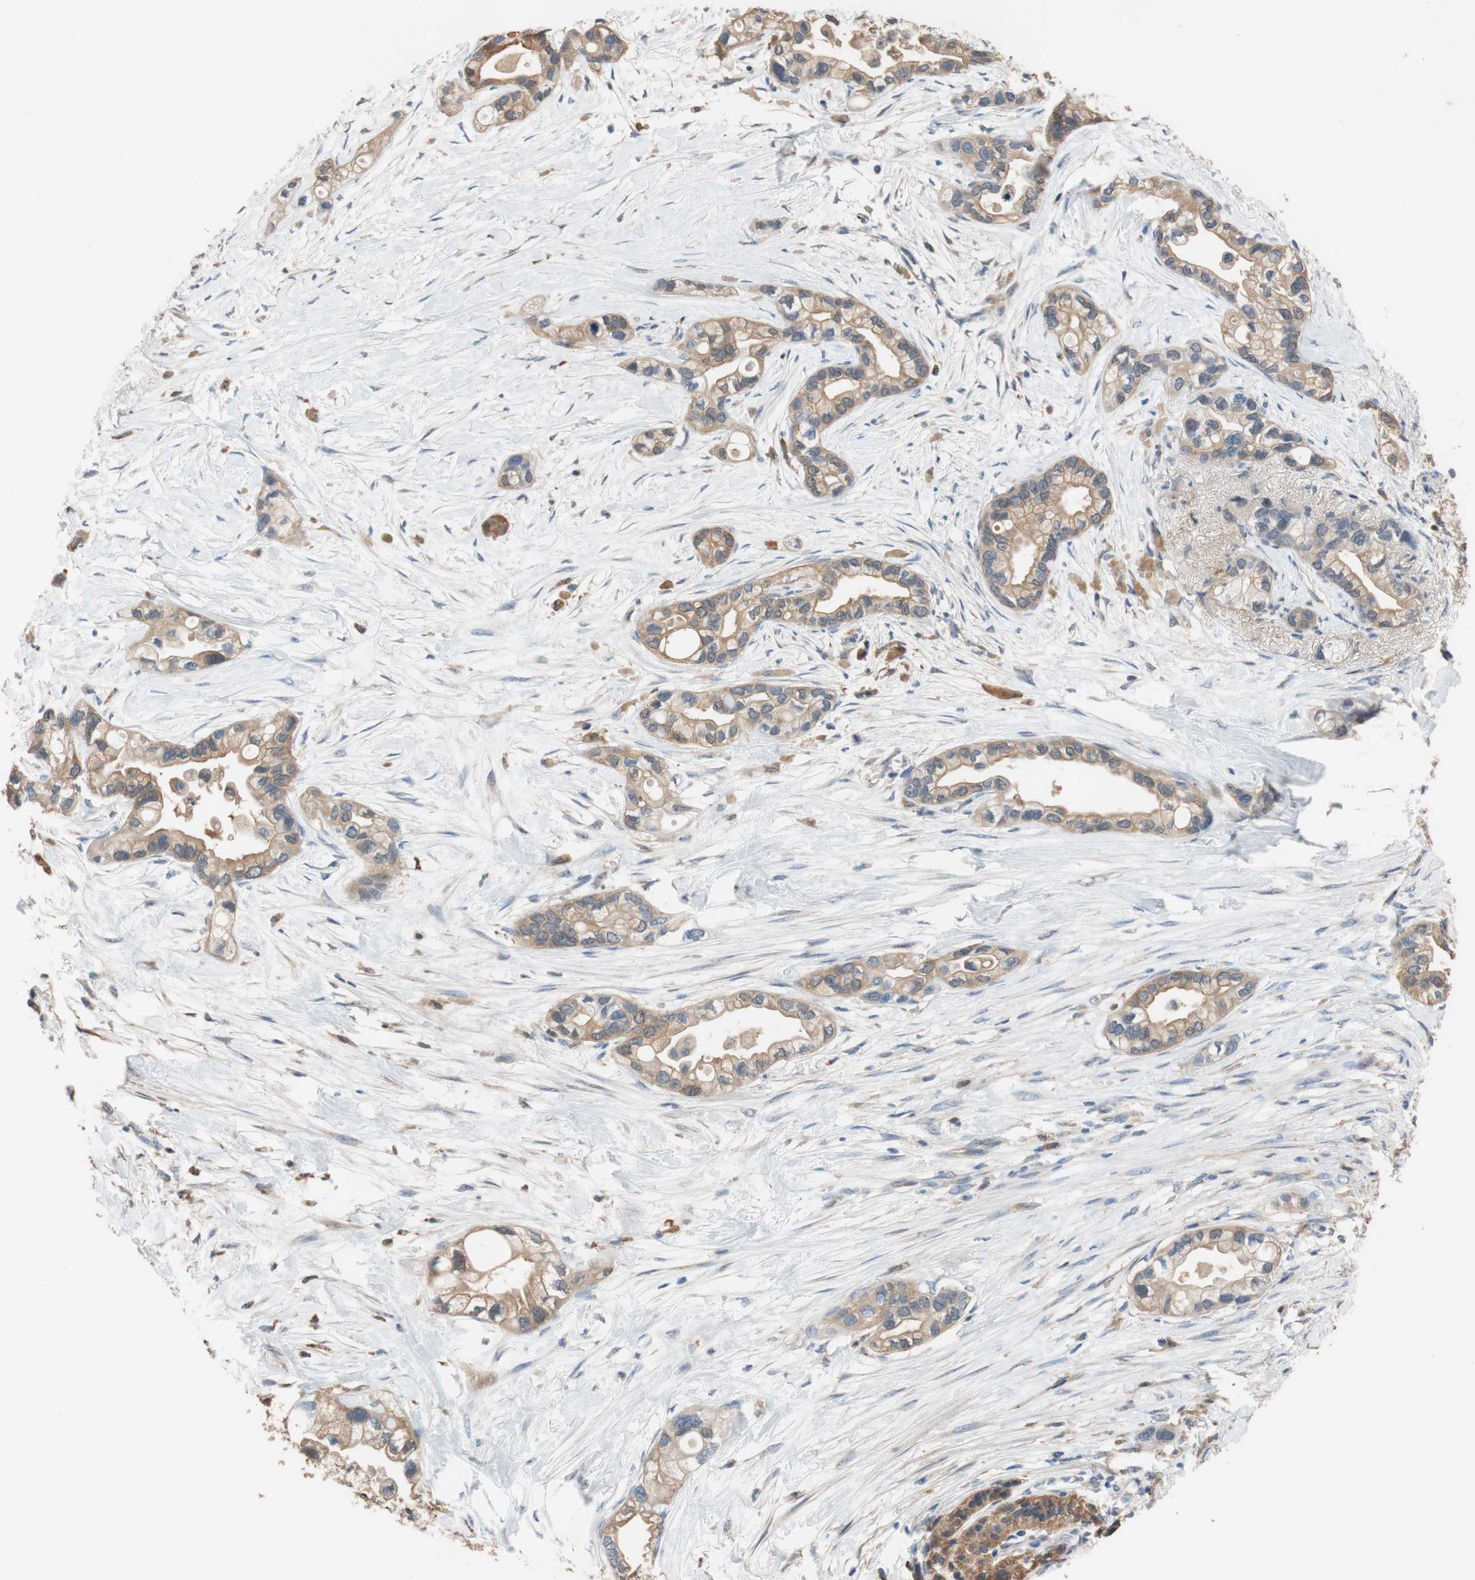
{"staining": {"intensity": "moderate", "quantity": ">75%", "location": "cytoplasmic/membranous"}, "tissue": "pancreatic cancer", "cell_type": "Tumor cells", "image_type": "cancer", "snomed": [{"axis": "morphology", "description": "Adenocarcinoma, NOS"}, {"axis": "topography", "description": "Pancreas"}], "caption": "Protein expression analysis of adenocarcinoma (pancreatic) exhibits moderate cytoplasmic/membranous staining in about >75% of tumor cells. (IHC, brightfield microscopy, high magnification).", "gene": "ALDH1A2", "patient": {"sex": "female", "age": 77}}